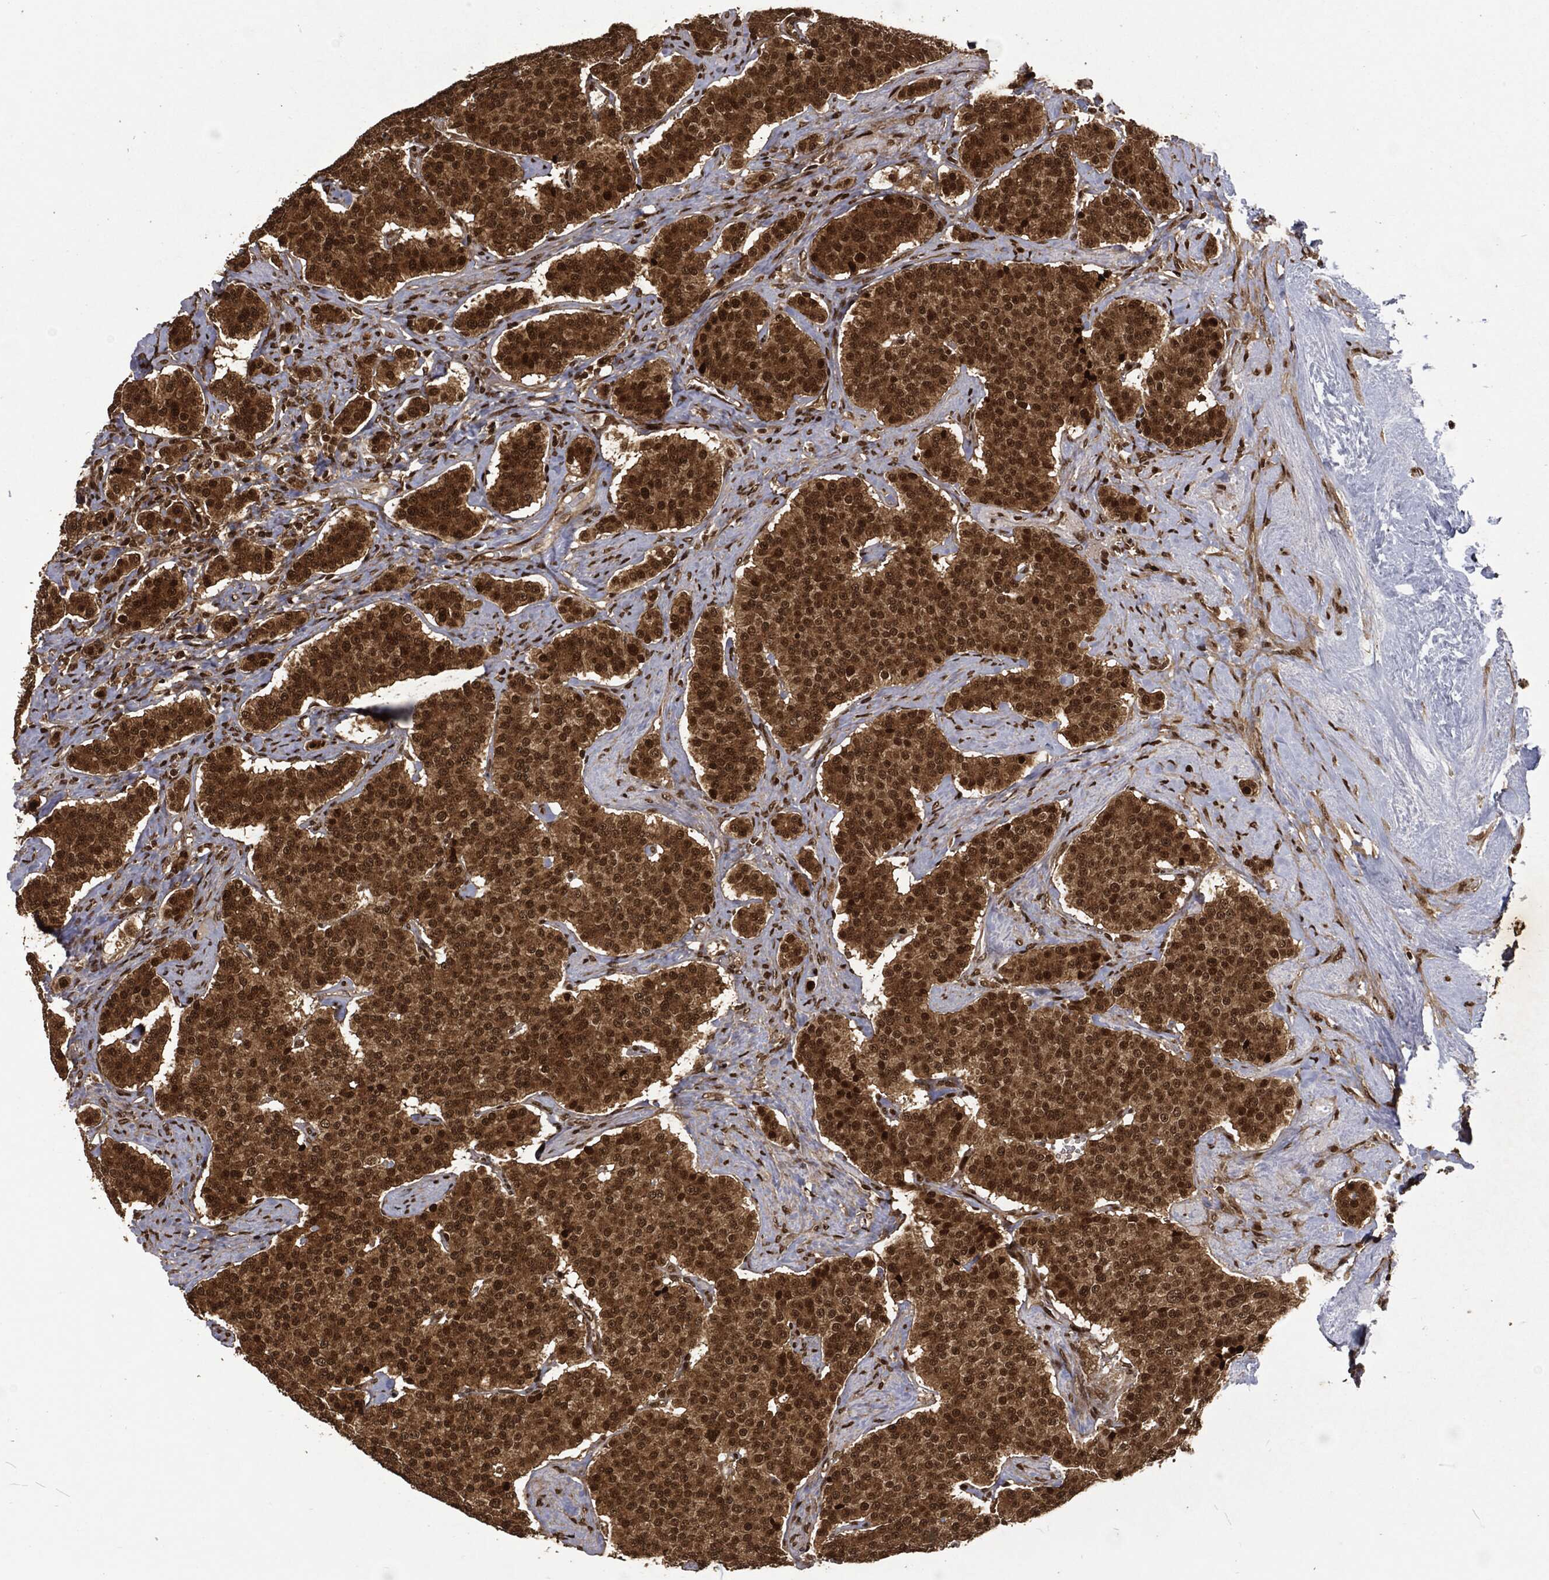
{"staining": {"intensity": "moderate", "quantity": "25%-75%", "location": "cytoplasmic/membranous,nuclear"}, "tissue": "carcinoid", "cell_type": "Tumor cells", "image_type": "cancer", "snomed": [{"axis": "morphology", "description": "Carcinoid, malignant, NOS"}, {"axis": "topography", "description": "Small intestine"}], "caption": "A medium amount of moderate cytoplasmic/membranous and nuclear positivity is present in about 25%-75% of tumor cells in carcinoid tissue. Ihc stains the protein in brown and the nuclei are stained blue.", "gene": "NGRN", "patient": {"sex": "female", "age": 58}}